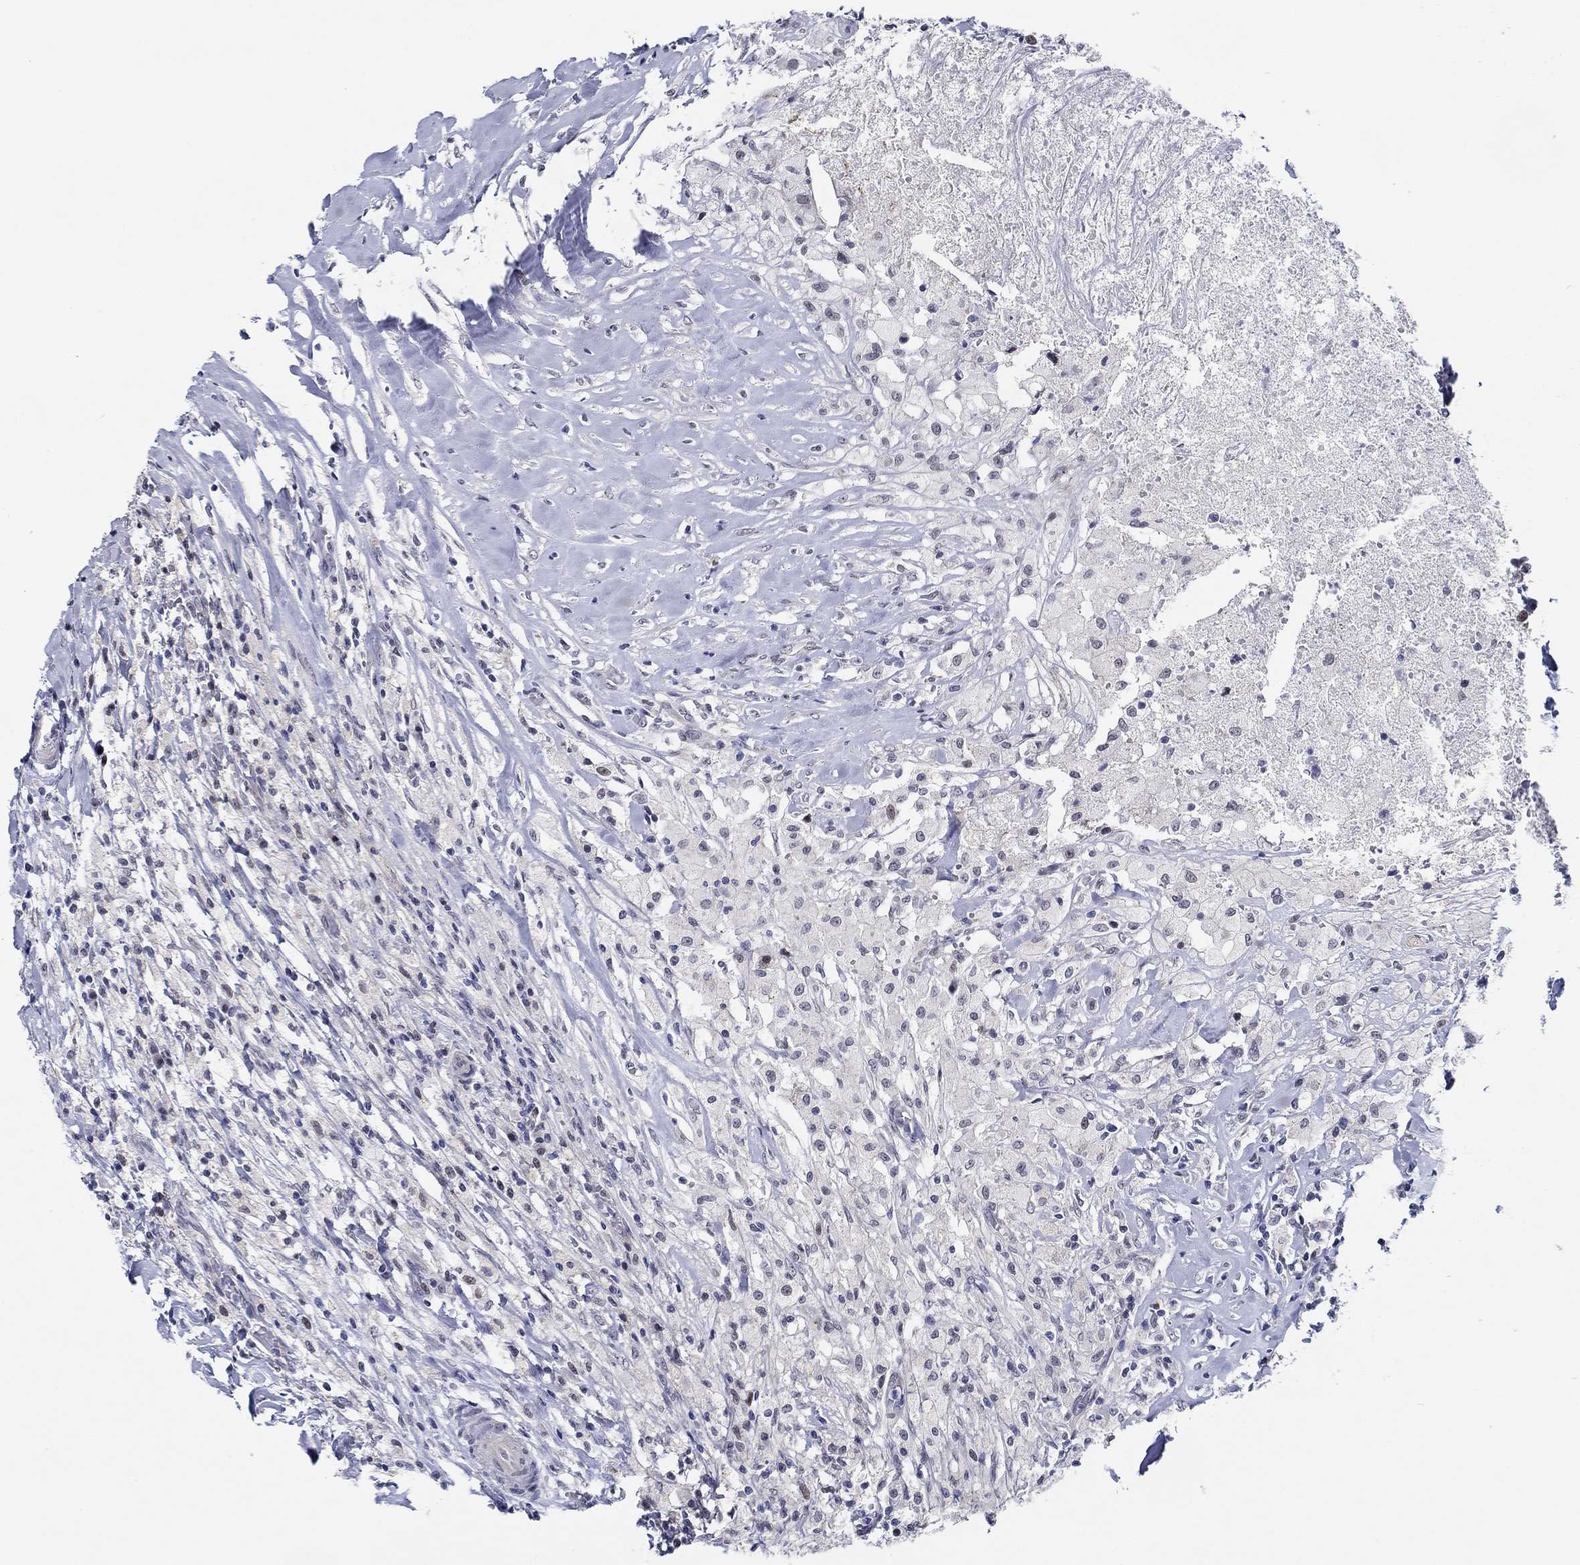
{"staining": {"intensity": "negative", "quantity": "none", "location": "none"}, "tissue": "testis cancer", "cell_type": "Tumor cells", "image_type": "cancer", "snomed": [{"axis": "morphology", "description": "Necrosis, NOS"}, {"axis": "morphology", "description": "Carcinoma, Embryonal, NOS"}, {"axis": "topography", "description": "Testis"}], "caption": "The photomicrograph shows no staining of tumor cells in testis cancer (embryonal carcinoma).", "gene": "SLC34A1", "patient": {"sex": "male", "age": 19}}